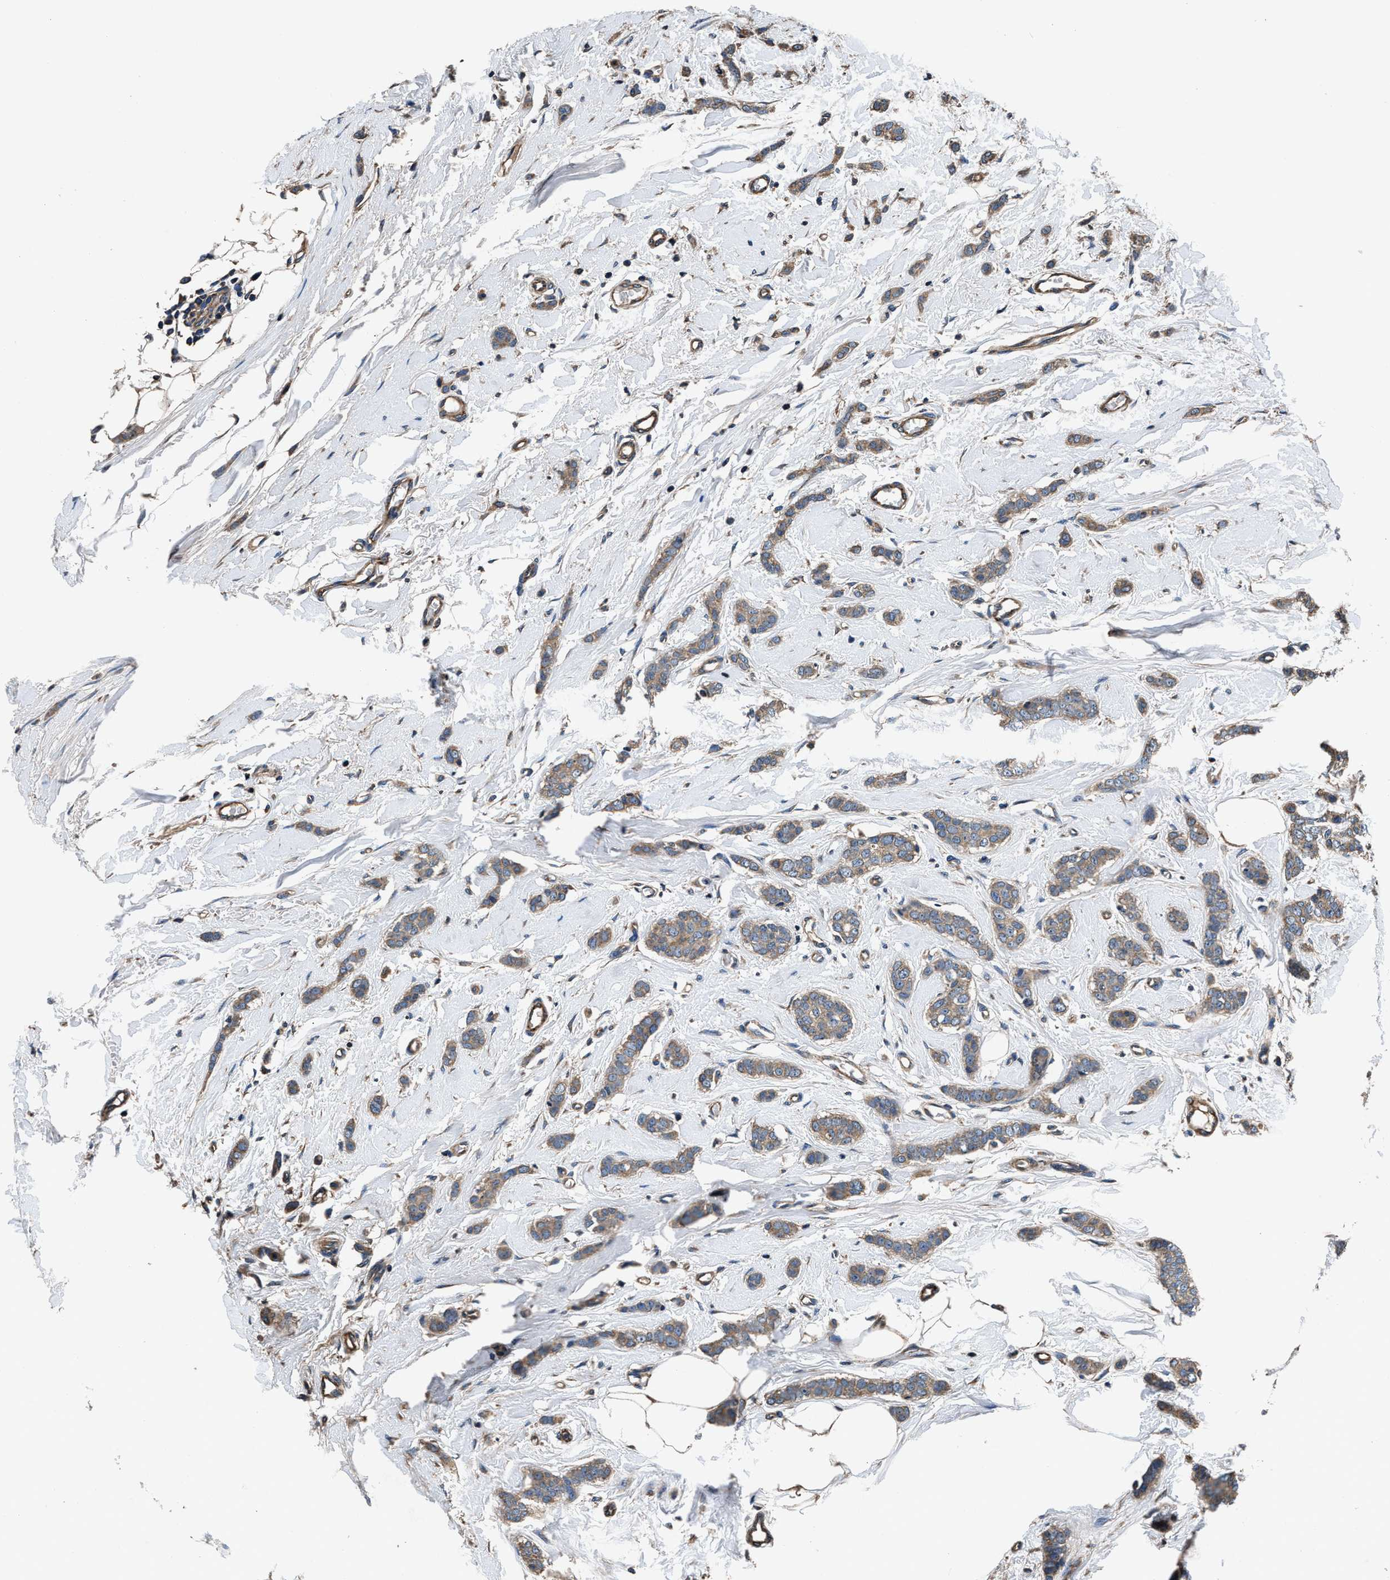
{"staining": {"intensity": "moderate", "quantity": ">75%", "location": "cytoplasmic/membranous"}, "tissue": "breast cancer", "cell_type": "Tumor cells", "image_type": "cancer", "snomed": [{"axis": "morphology", "description": "Lobular carcinoma"}, {"axis": "topography", "description": "Skin"}, {"axis": "topography", "description": "Breast"}], "caption": "Approximately >75% of tumor cells in human lobular carcinoma (breast) display moderate cytoplasmic/membranous protein expression as visualized by brown immunohistochemical staining.", "gene": "DHRS7B", "patient": {"sex": "female", "age": 46}}